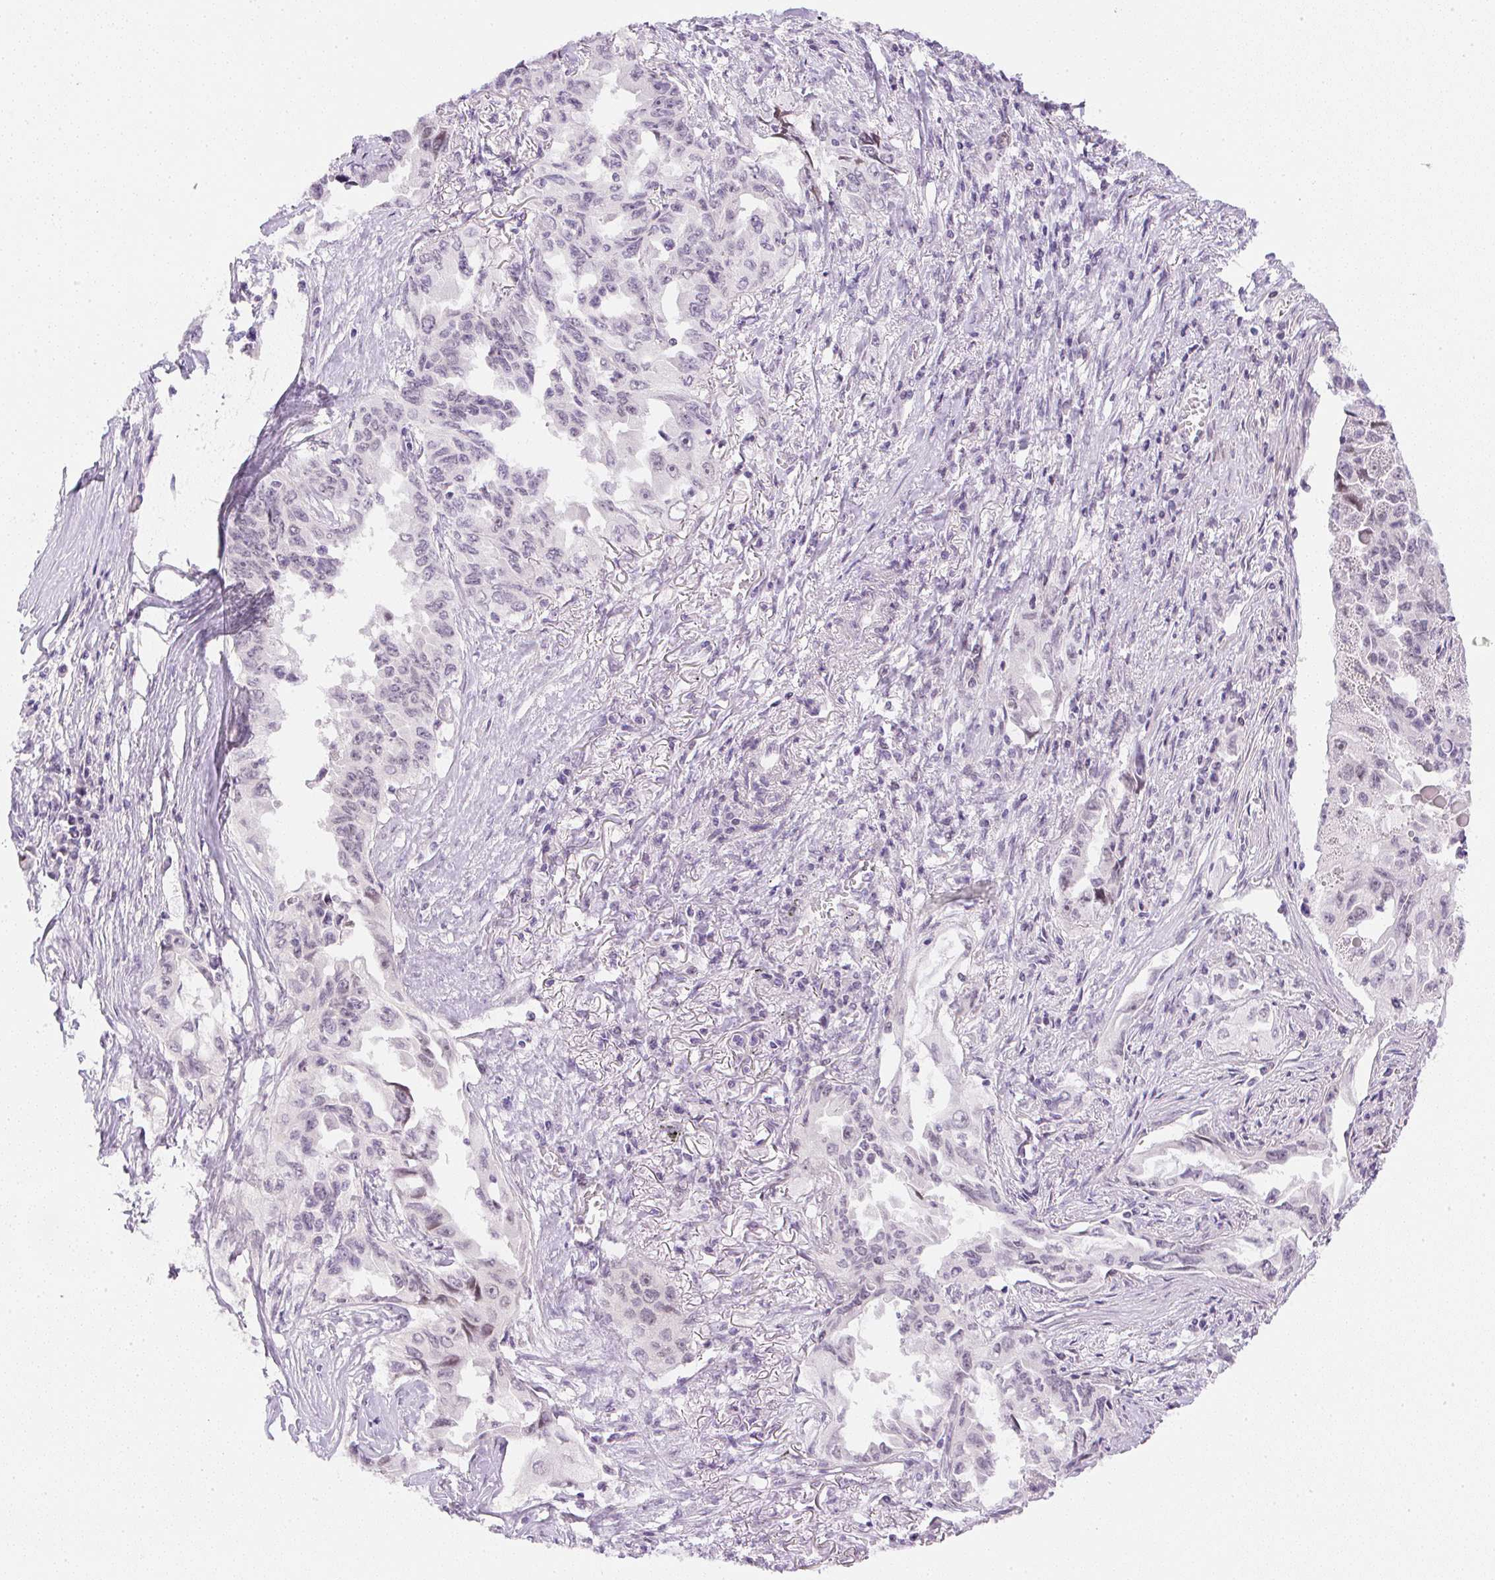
{"staining": {"intensity": "weak", "quantity": "<25%", "location": "nuclear"}, "tissue": "lung cancer", "cell_type": "Tumor cells", "image_type": "cancer", "snomed": [{"axis": "morphology", "description": "Adenocarcinoma, NOS"}, {"axis": "topography", "description": "Lung"}], "caption": "A high-resolution photomicrograph shows immunohistochemistry (IHC) staining of adenocarcinoma (lung), which exhibits no significant staining in tumor cells. (DAB (3,3'-diaminobenzidine) IHC with hematoxylin counter stain).", "gene": "DPPA4", "patient": {"sex": "female", "age": 51}}